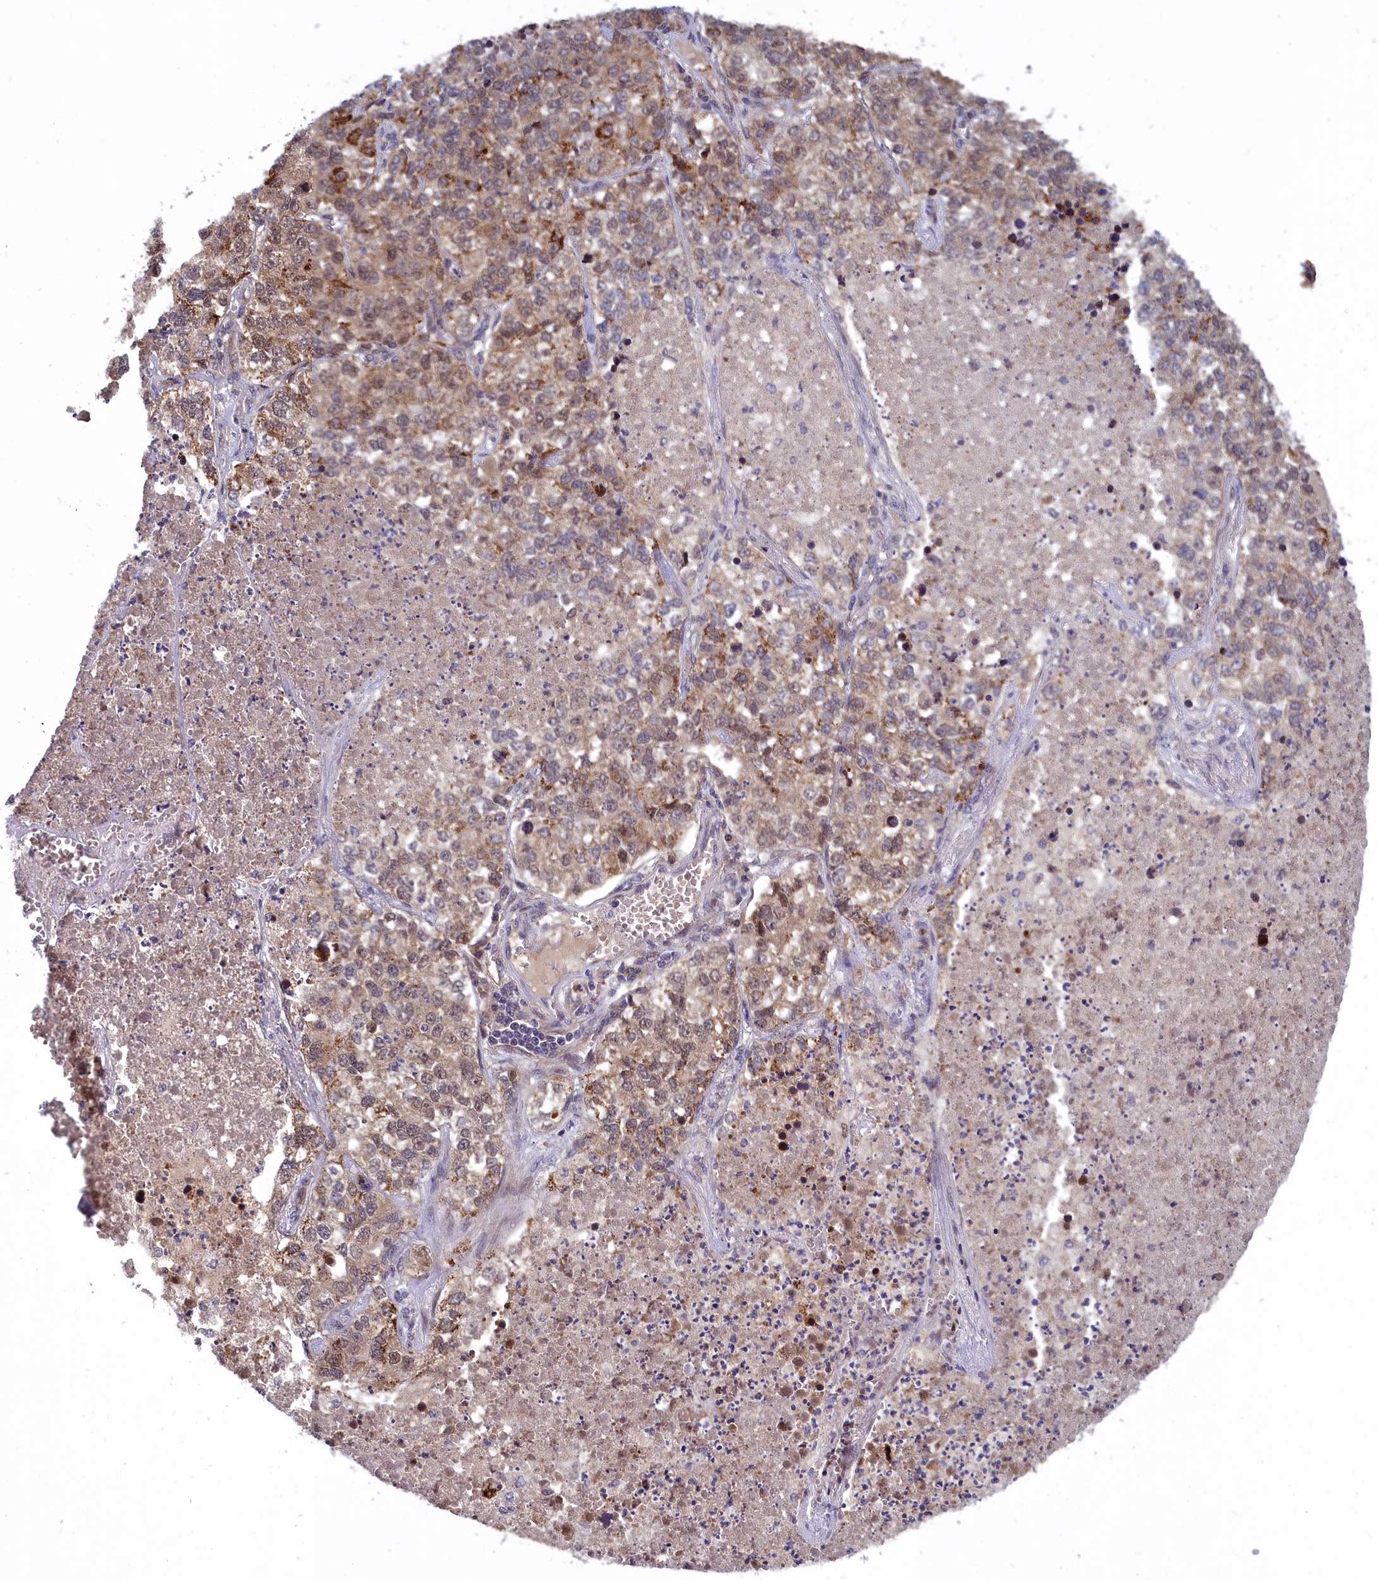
{"staining": {"intensity": "moderate", "quantity": "<25%", "location": "cytoplasmic/membranous"}, "tissue": "lung cancer", "cell_type": "Tumor cells", "image_type": "cancer", "snomed": [{"axis": "morphology", "description": "Adenocarcinoma, NOS"}, {"axis": "topography", "description": "Lung"}], "caption": "Tumor cells exhibit low levels of moderate cytoplasmic/membranous expression in approximately <25% of cells in adenocarcinoma (lung).", "gene": "CCDC15", "patient": {"sex": "male", "age": 49}}